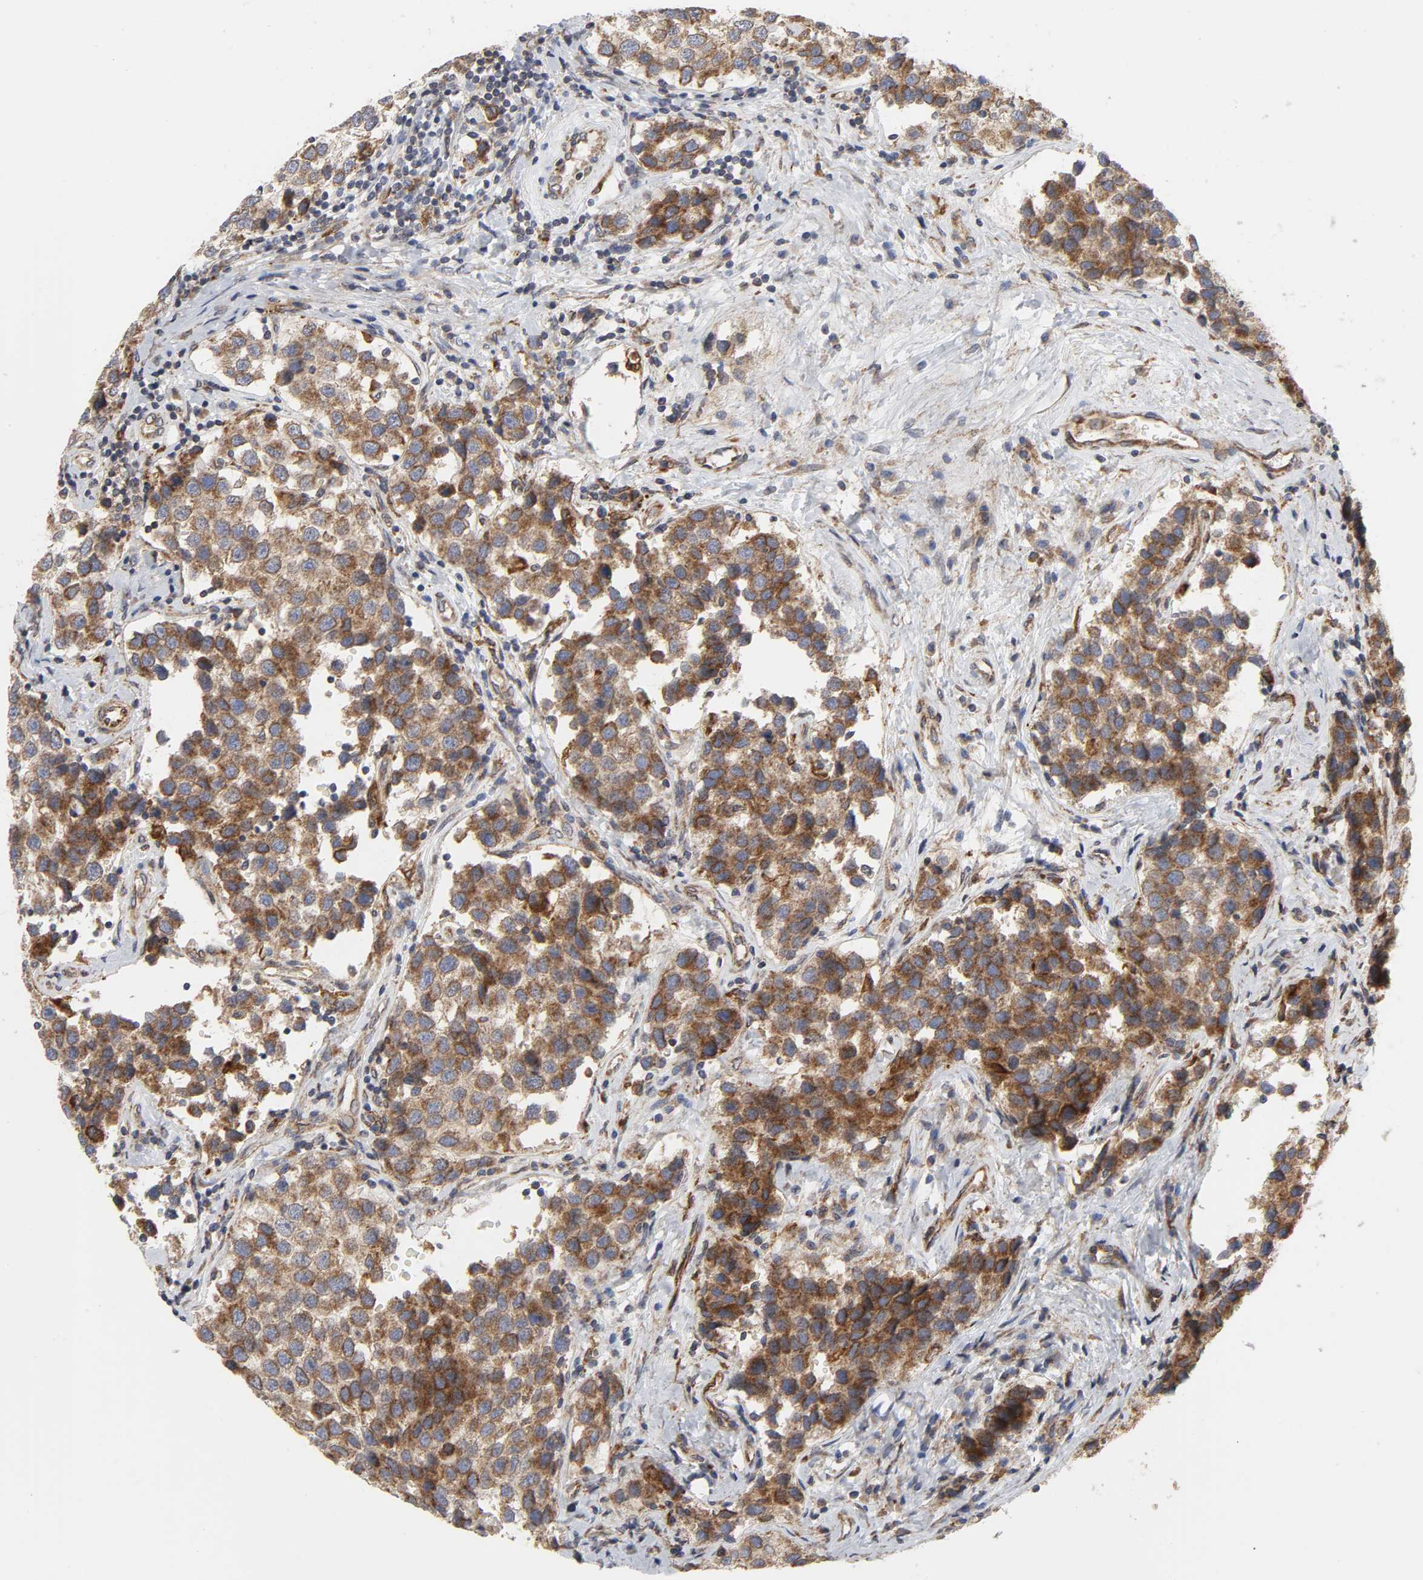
{"staining": {"intensity": "strong", "quantity": ">75%", "location": "cytoplasmic/membranous"}, "tissue": "testis cancer", "cell_type": "Tumor cells", "image_type": "cancer", "snomed": [{"axis": "morphology", "description": "Seminoma, NOS"}, {"axis": "topography", "description": "Testis"}], "caption": "High-power microscopy captured an immunohistochemistry (IHC) photomicrograph of testis seminoma, revealing strong cytoplasmic/membranous positivity in about >75% of tumor cells.", "gene": "POR", "patient": {"sex": "male", "age": 39}}